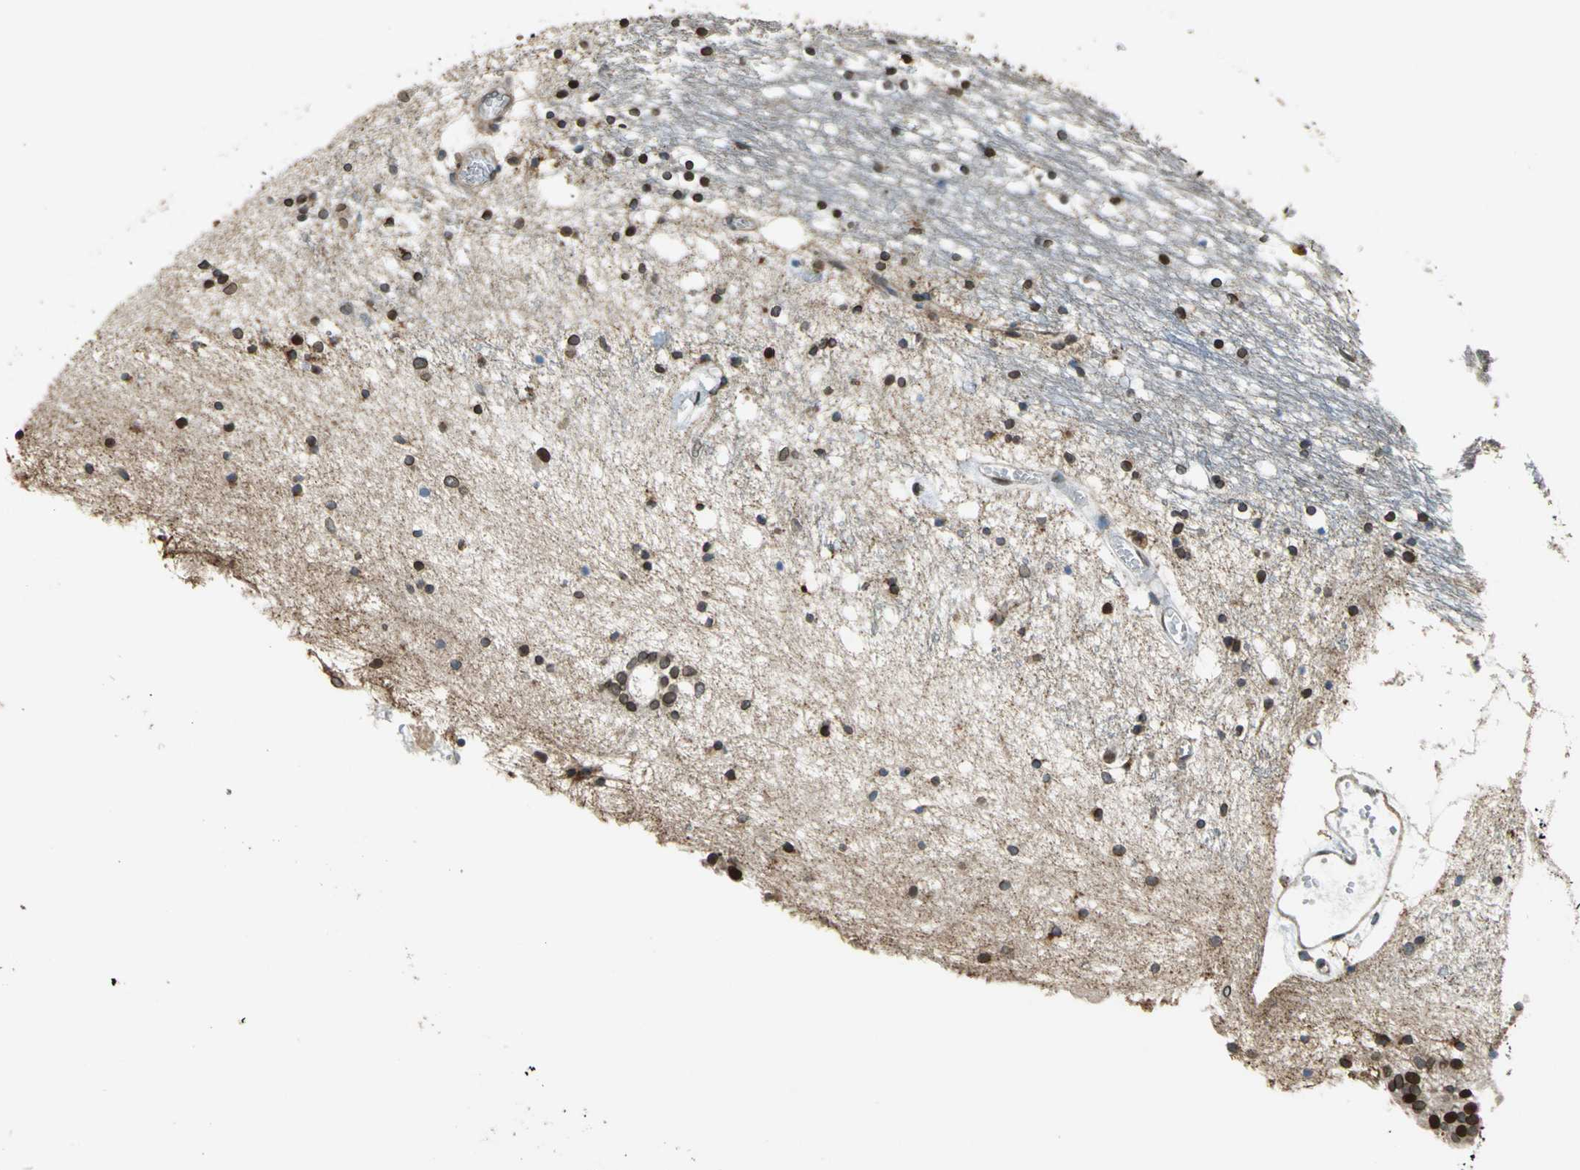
{"staining": {"intensity": "strong", "quantity": "25%-75%", "location": "cytoplasmic/membranous,nuclear"}, "tissue": "caudate", "cell_type": "Glial cells", "image_type": "normal", "snomed": [{"axis": "morphology", "description": "Normal tissue, NOS"}, {"axis": "topography", "description": "Lateral ventricle wall"}], "caption": "A high amount of strong cytoplasmic/membranous,nuclear expression is seen in approximately 25%-75% of glial cells in unremarkable caudate.", "gene": "BRIP1", "patient": {"sex": "male", "age": 45}}